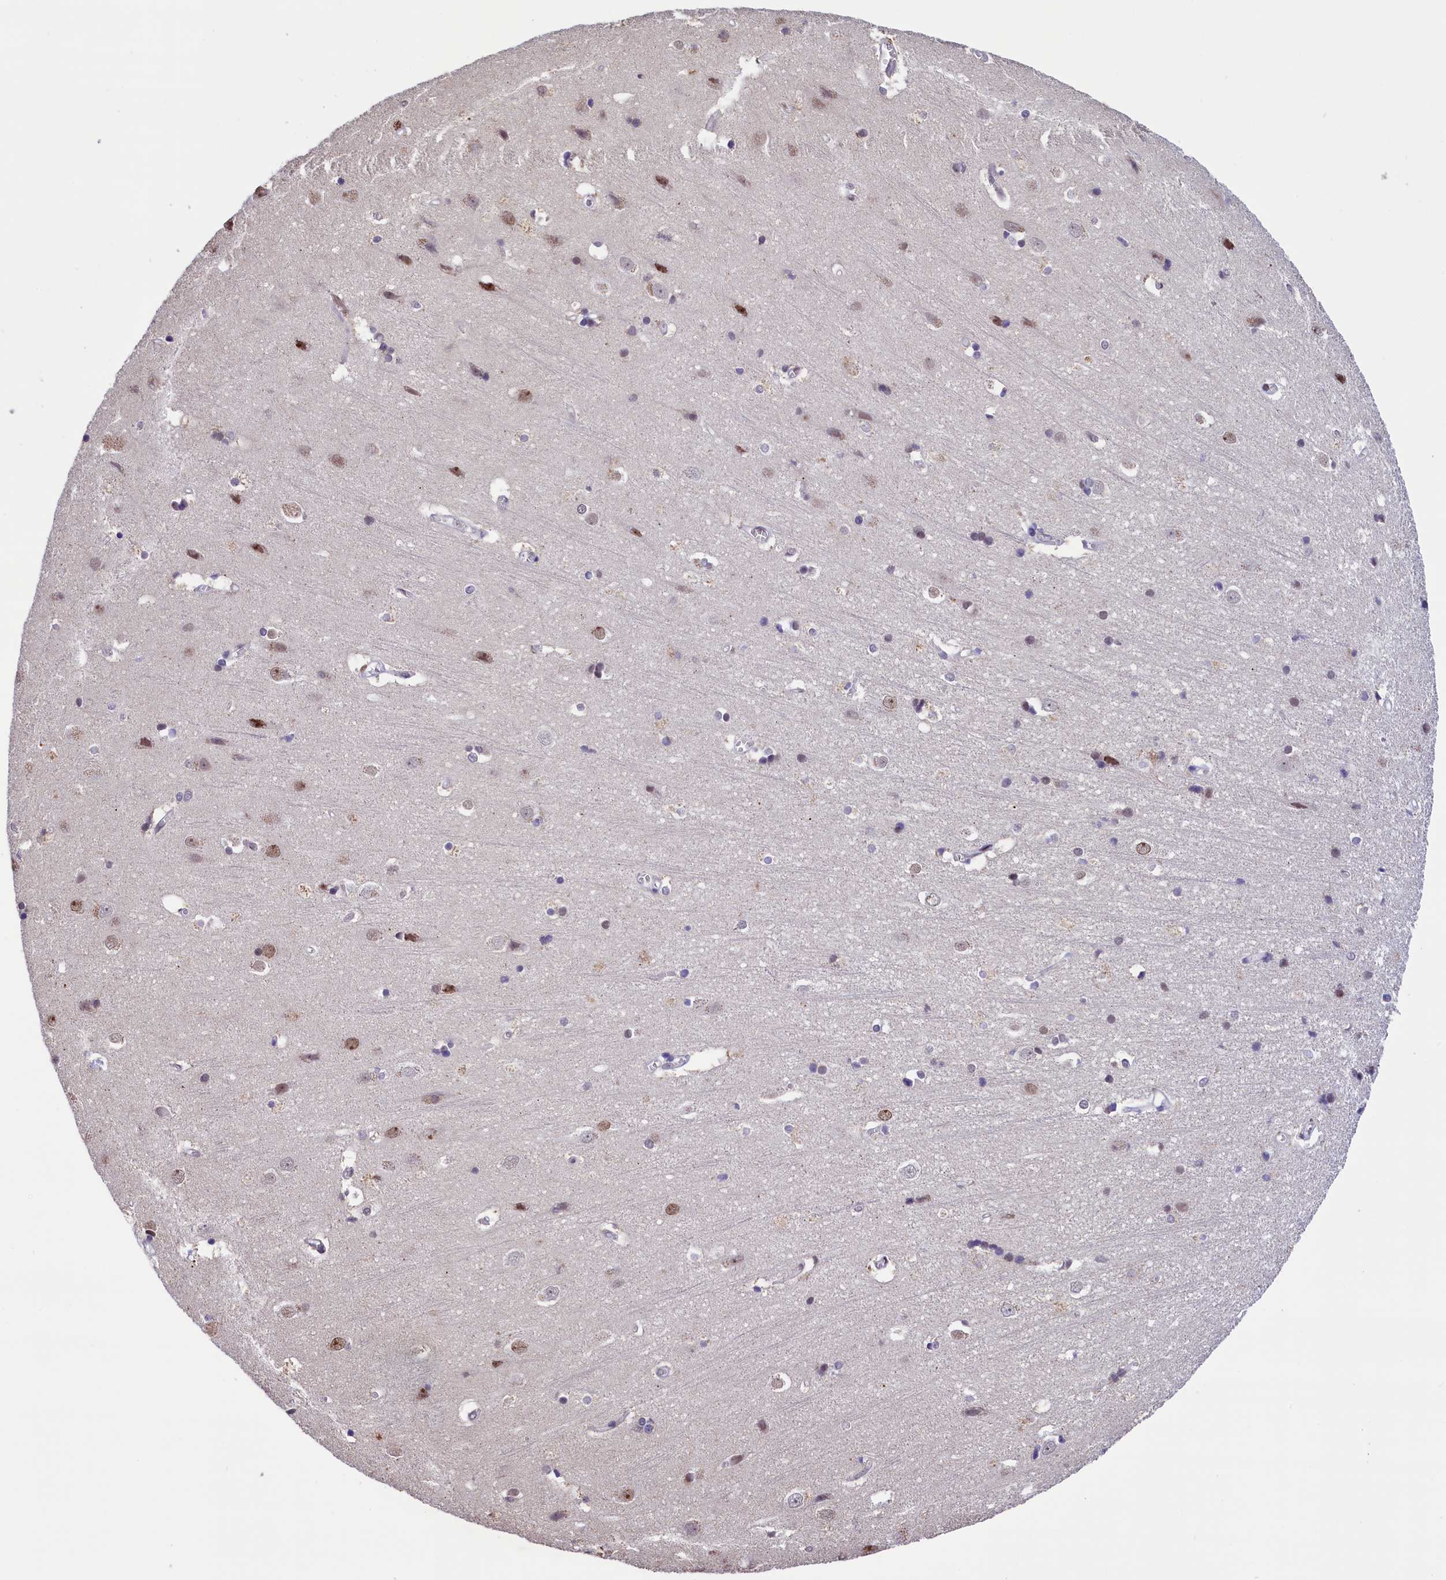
{"staining": {"intensity": "negative", "quantity": "none", "location": "none"}, "tissue": "cerebral cortex", "cell_type": "Endothelial cells", "image_type": "normal", "snomed": [{"axis": "morphology", "description": "Normal tissue, NOS"}, {"axis": "topography", "description": "Cerebral cortex"}], "caption": "Immunohistochemical staining of normal cerebral cortex exhibits no significant expression in endothelial cells. (DAB (3,3'-diaminobenzidine) immunohistochemistry visualized using brightfield microscopy, high magnification).", "gene": "CDYL2", "patient": {"sex": "male", "age": 54}}